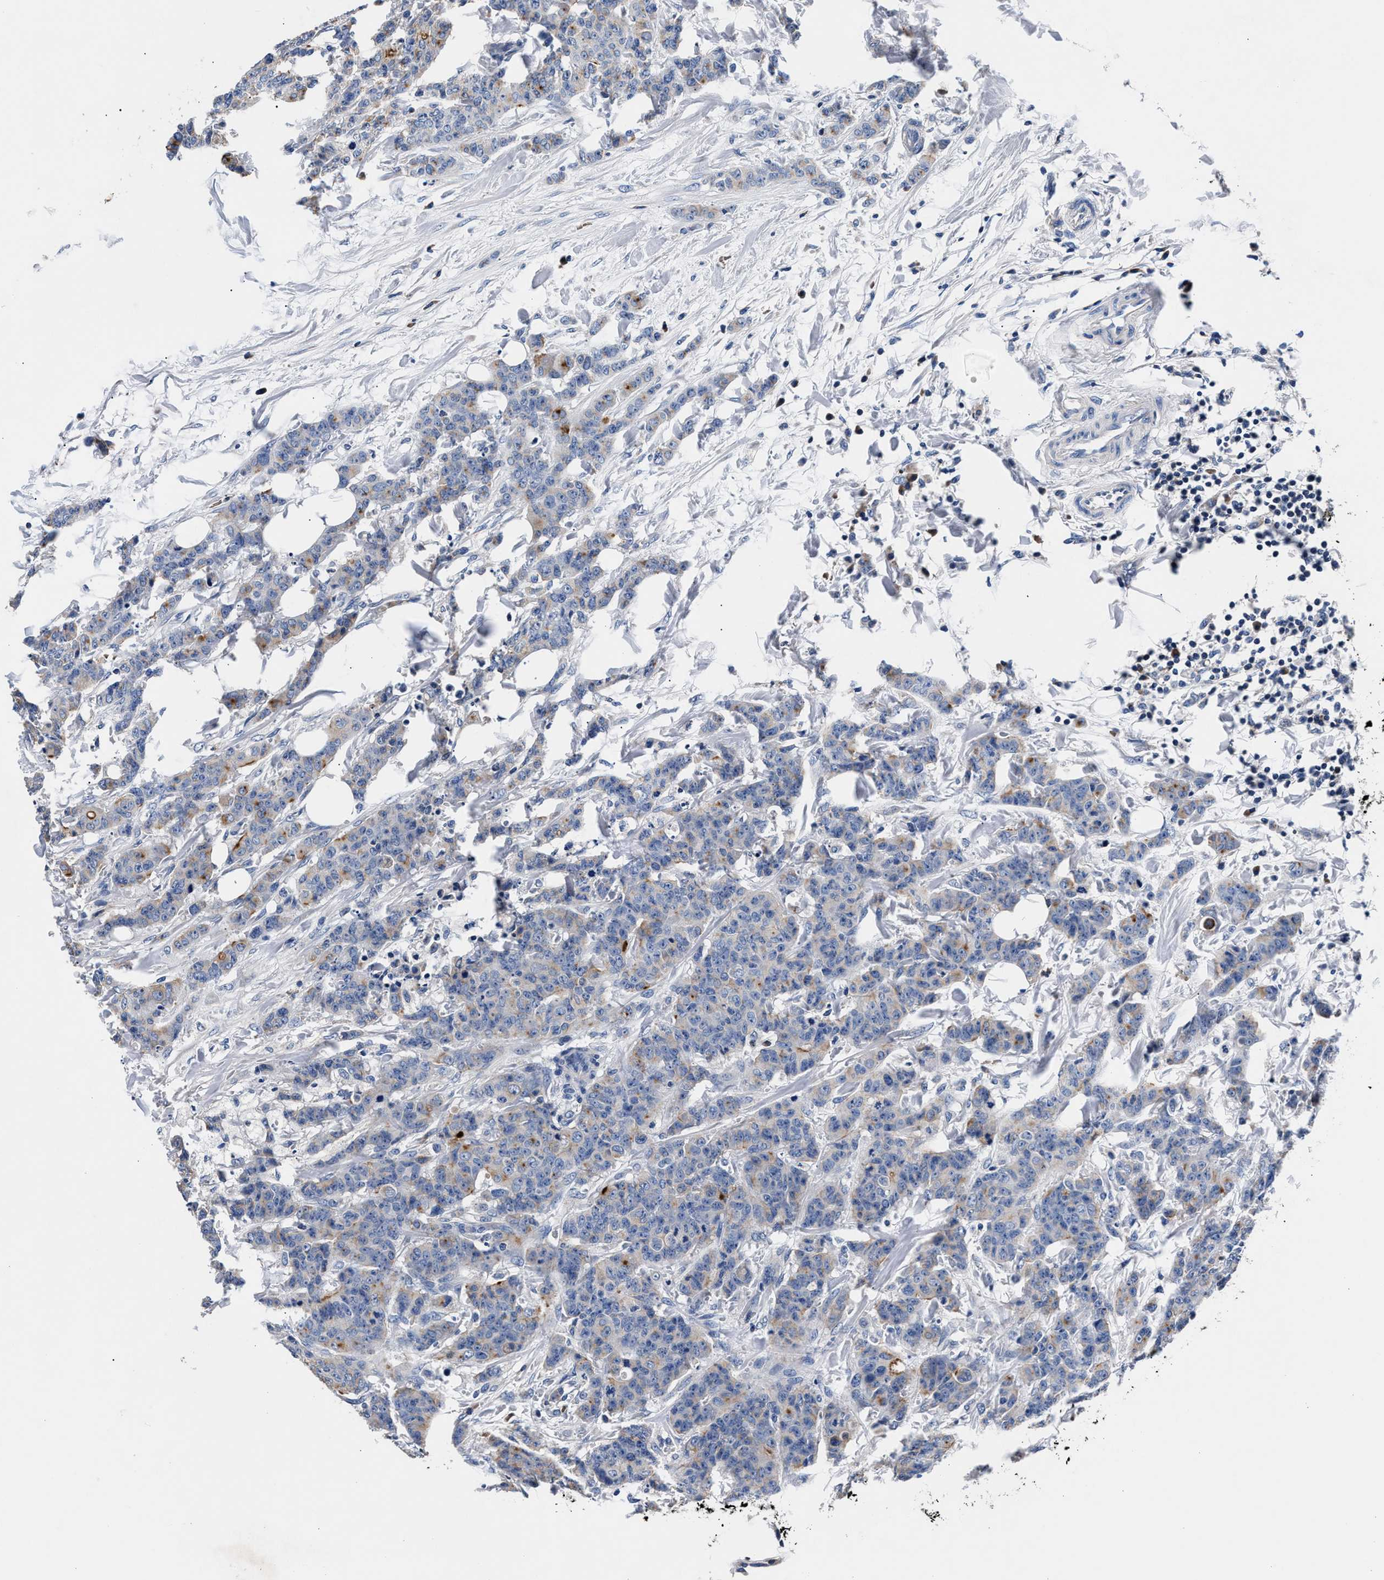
{"staining": {"intensity": "moderate", "quantity": "<25%", "location": "cytoplasmic/membranous"}, "tissue": "breast cancer", "cell_type": "Tumor cells", "image_type": "cancer", "snomed": [{"axis": "morphology", "description": "Normal tissue, NOS"}, {"axis": "morphology", "description": "Duct carcinoma"}, {"axis": "topography", "description": "Breast"}], "caption": "There is low levels of moderate cytoplasmic/membranous expression in tumor cells of breast cancer (intraductal carcinoma), as demonstrated by immunohistochemical staining (brown color).", "gene": "PHF24", "patient": {"sex": "female", "age": 40}}